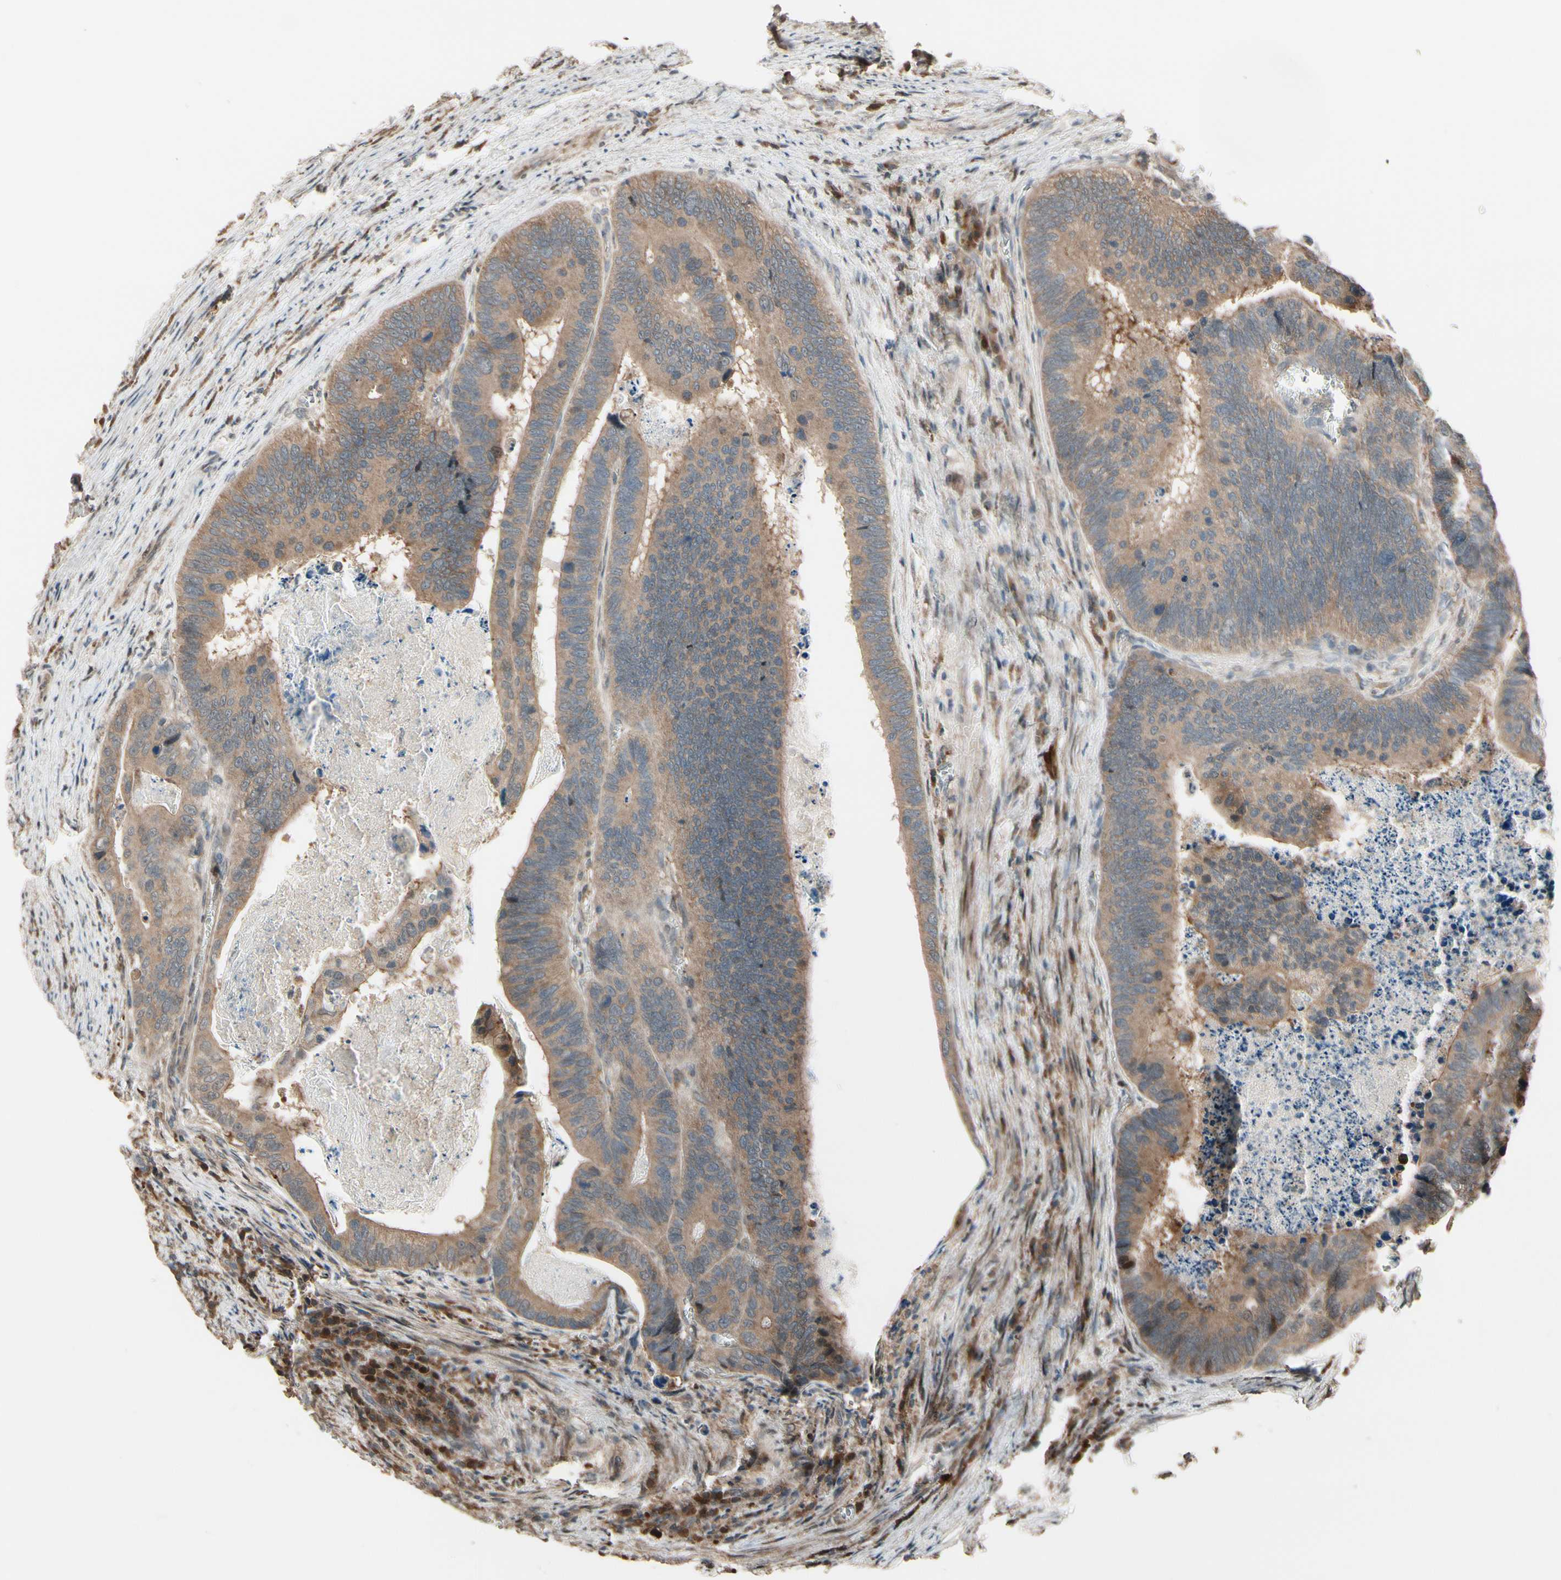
{"staining": {"intensity": "weak", "quantity": "25%-75%", "location": "cytoplasmic/membranous"}, "tissue": "colorectal cancer", "cell_type": "Tumor cells", "image_type": "cancer", "snomed": [{"axis": "morphology", "description": "Adenocarcinoma, NOS"}, {"axis": "topography", "description": "Colon"}], "caption": "This is a photomicrograph of IHC staining of colorectal cancer, which shows weak expression in the cytoplasmic/membranous of tumor cells.", "gene": "CSF1R", "patient": {"sex": "male", "age": 72}}